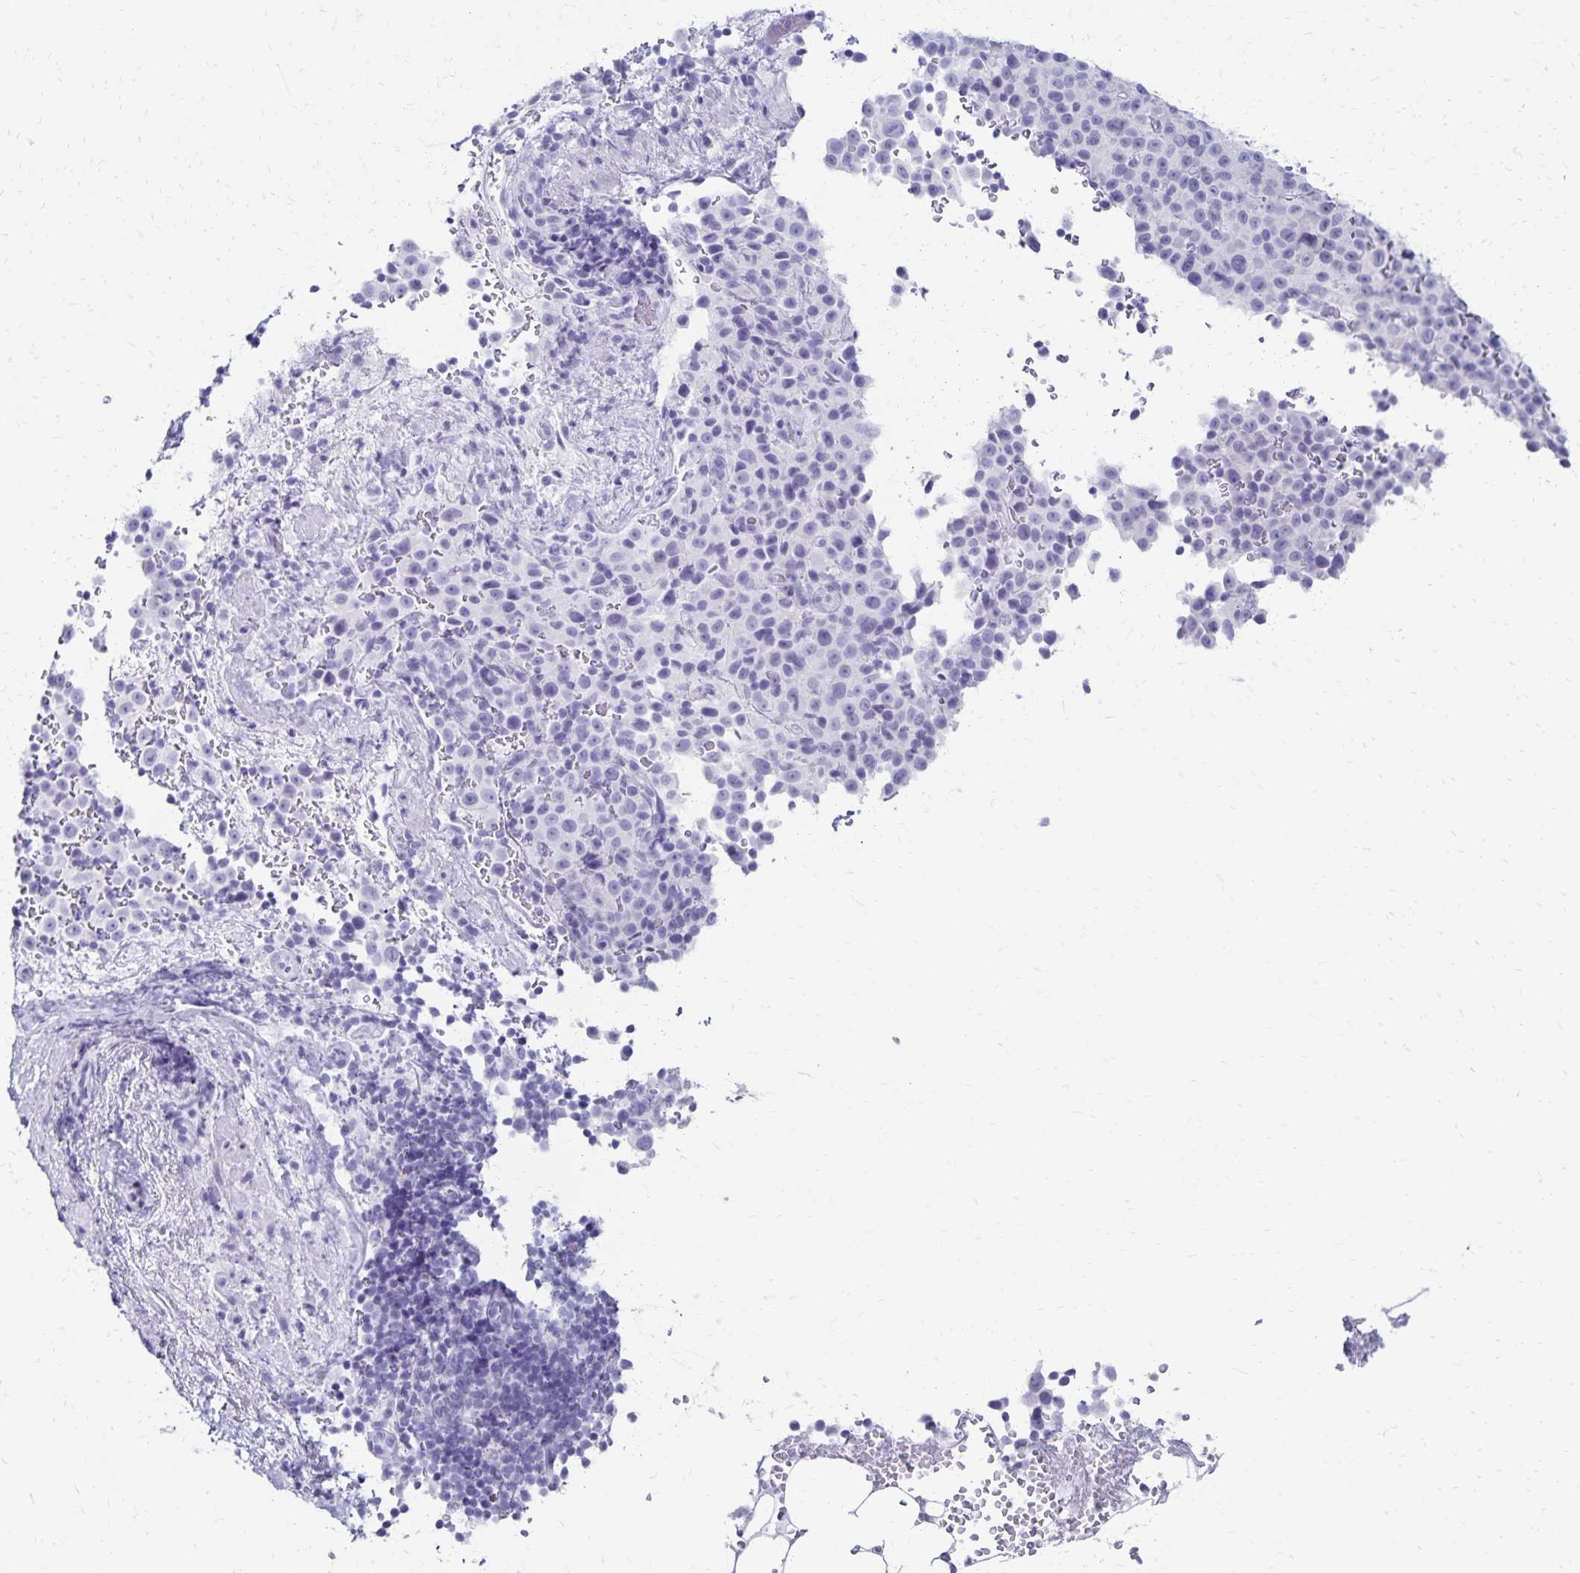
{"staining": {"intensity": "negative", "quantity": "none", "location": "none"}, "tissue": "melanoma", "cell_type": "Tumor cells", "image_type": "cancer", "snomed": [{"axis": "morphology", "description": "Malignant melanoma, Metastatic site"}, {"axis": "topography", "description": "Skin"}, {"axis": "topography", "description": "Lymph node"}], "caption": "DAB (3,3'-diaminobenzidine) immunohistochemical staining of human malignant melanoma (metastatic site) reveals no significant expression in tumor cells.", "gene": "GIP", "patient": {"sex": "male", "age": 66}}